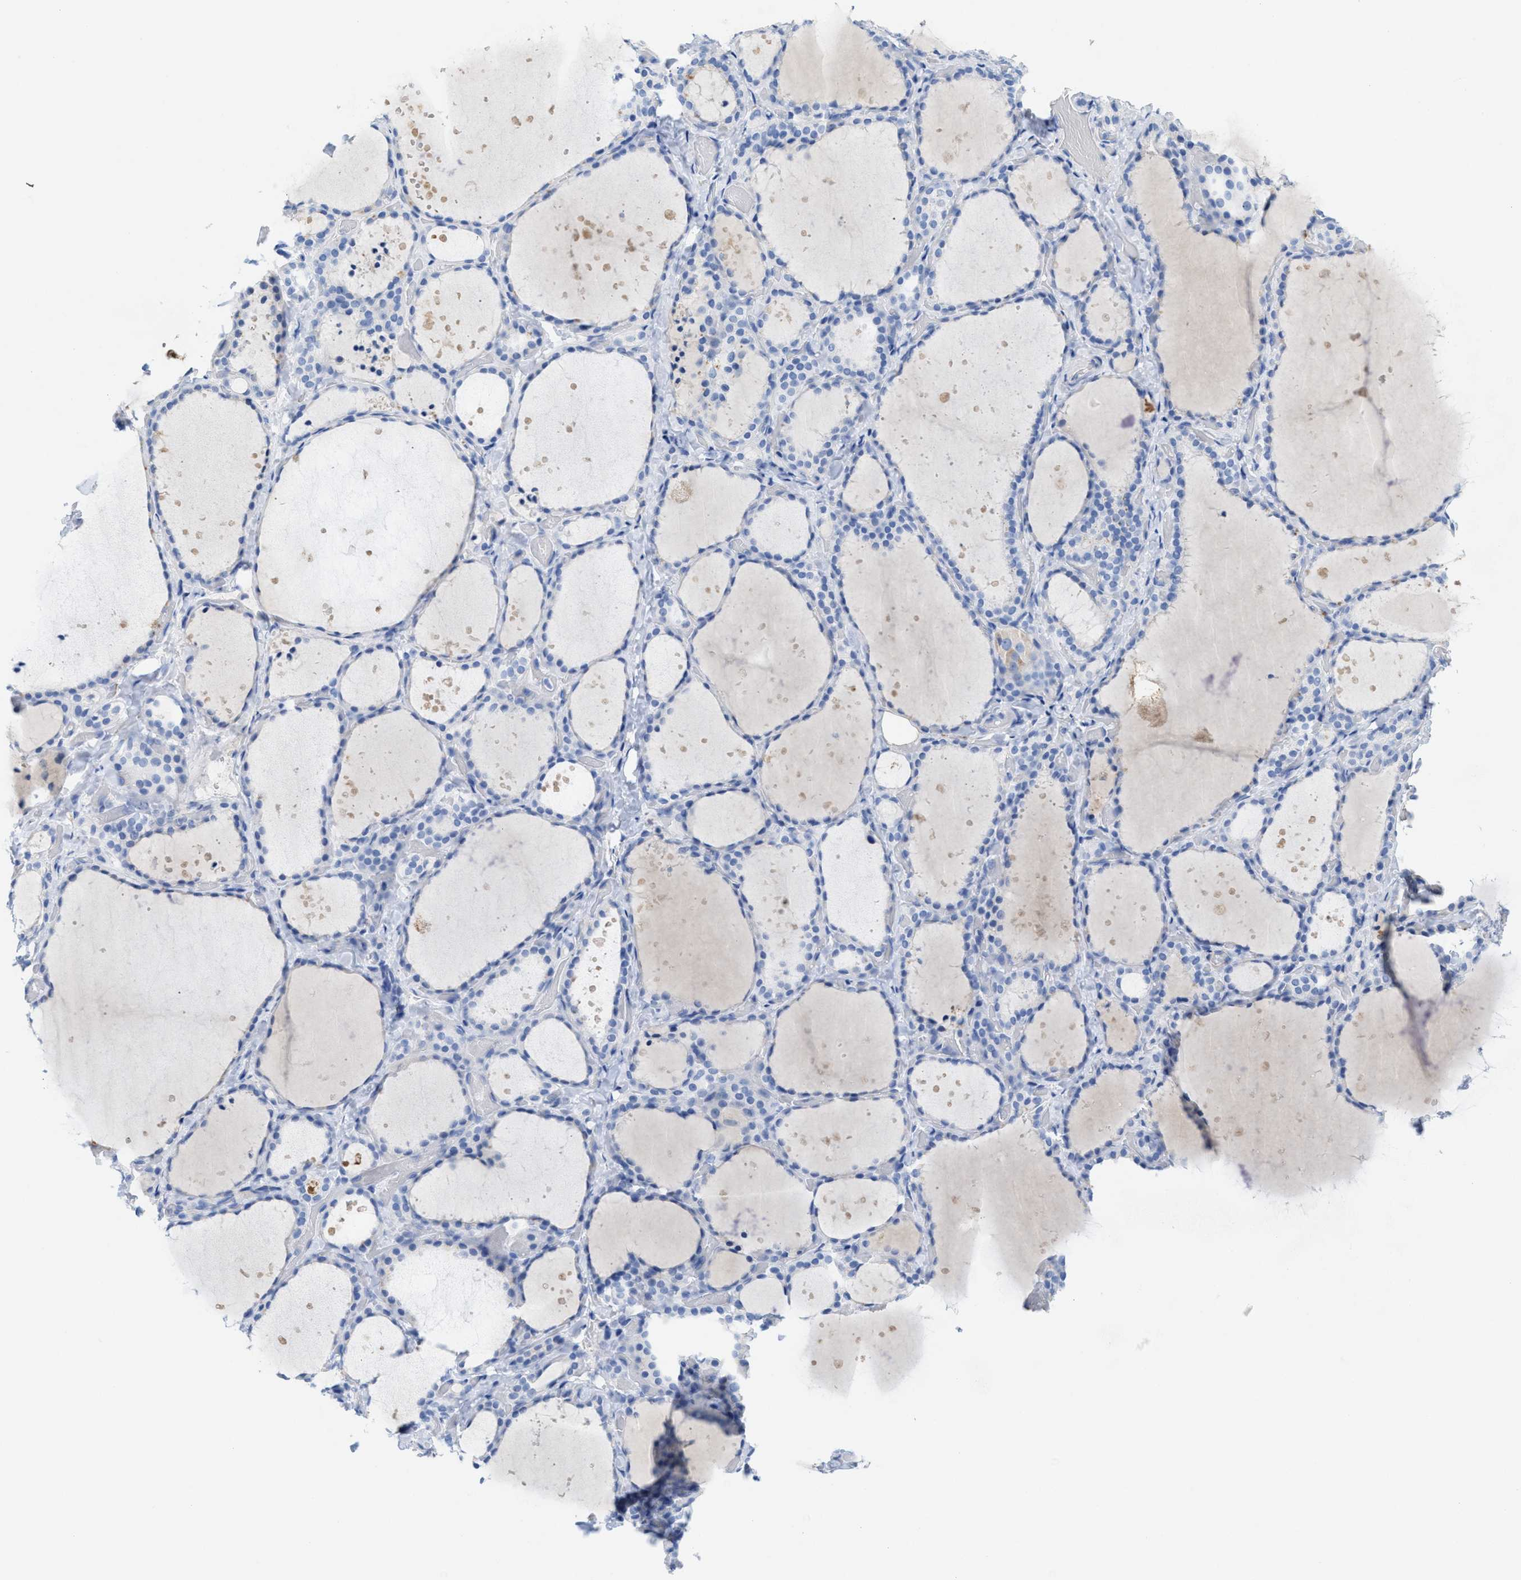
{"staining": {"intensity": "negative", "quantity": "none", "location": "none"}, "tissue": "thyroid gland", "cell_type": "Glandular cells", "image_type": "normal", "snomed": [{"axis": "morphology", "description": "Normal tissue, NOS"}, {"axis": "topography", "description": "Thyroid gland"}], "caption": "Immunohistochemistry (IHC) image of normal thyroid gland: human thyroid gland stained with DAB (3,3'-diaminobenzidine) demonstrates no significant protein staining in glandular cells. (Immunohistochemistry, brightfield microscopy, high magnification).", "gene": "ANKFN1", "patient": {"sex": "female", "age": 44}}